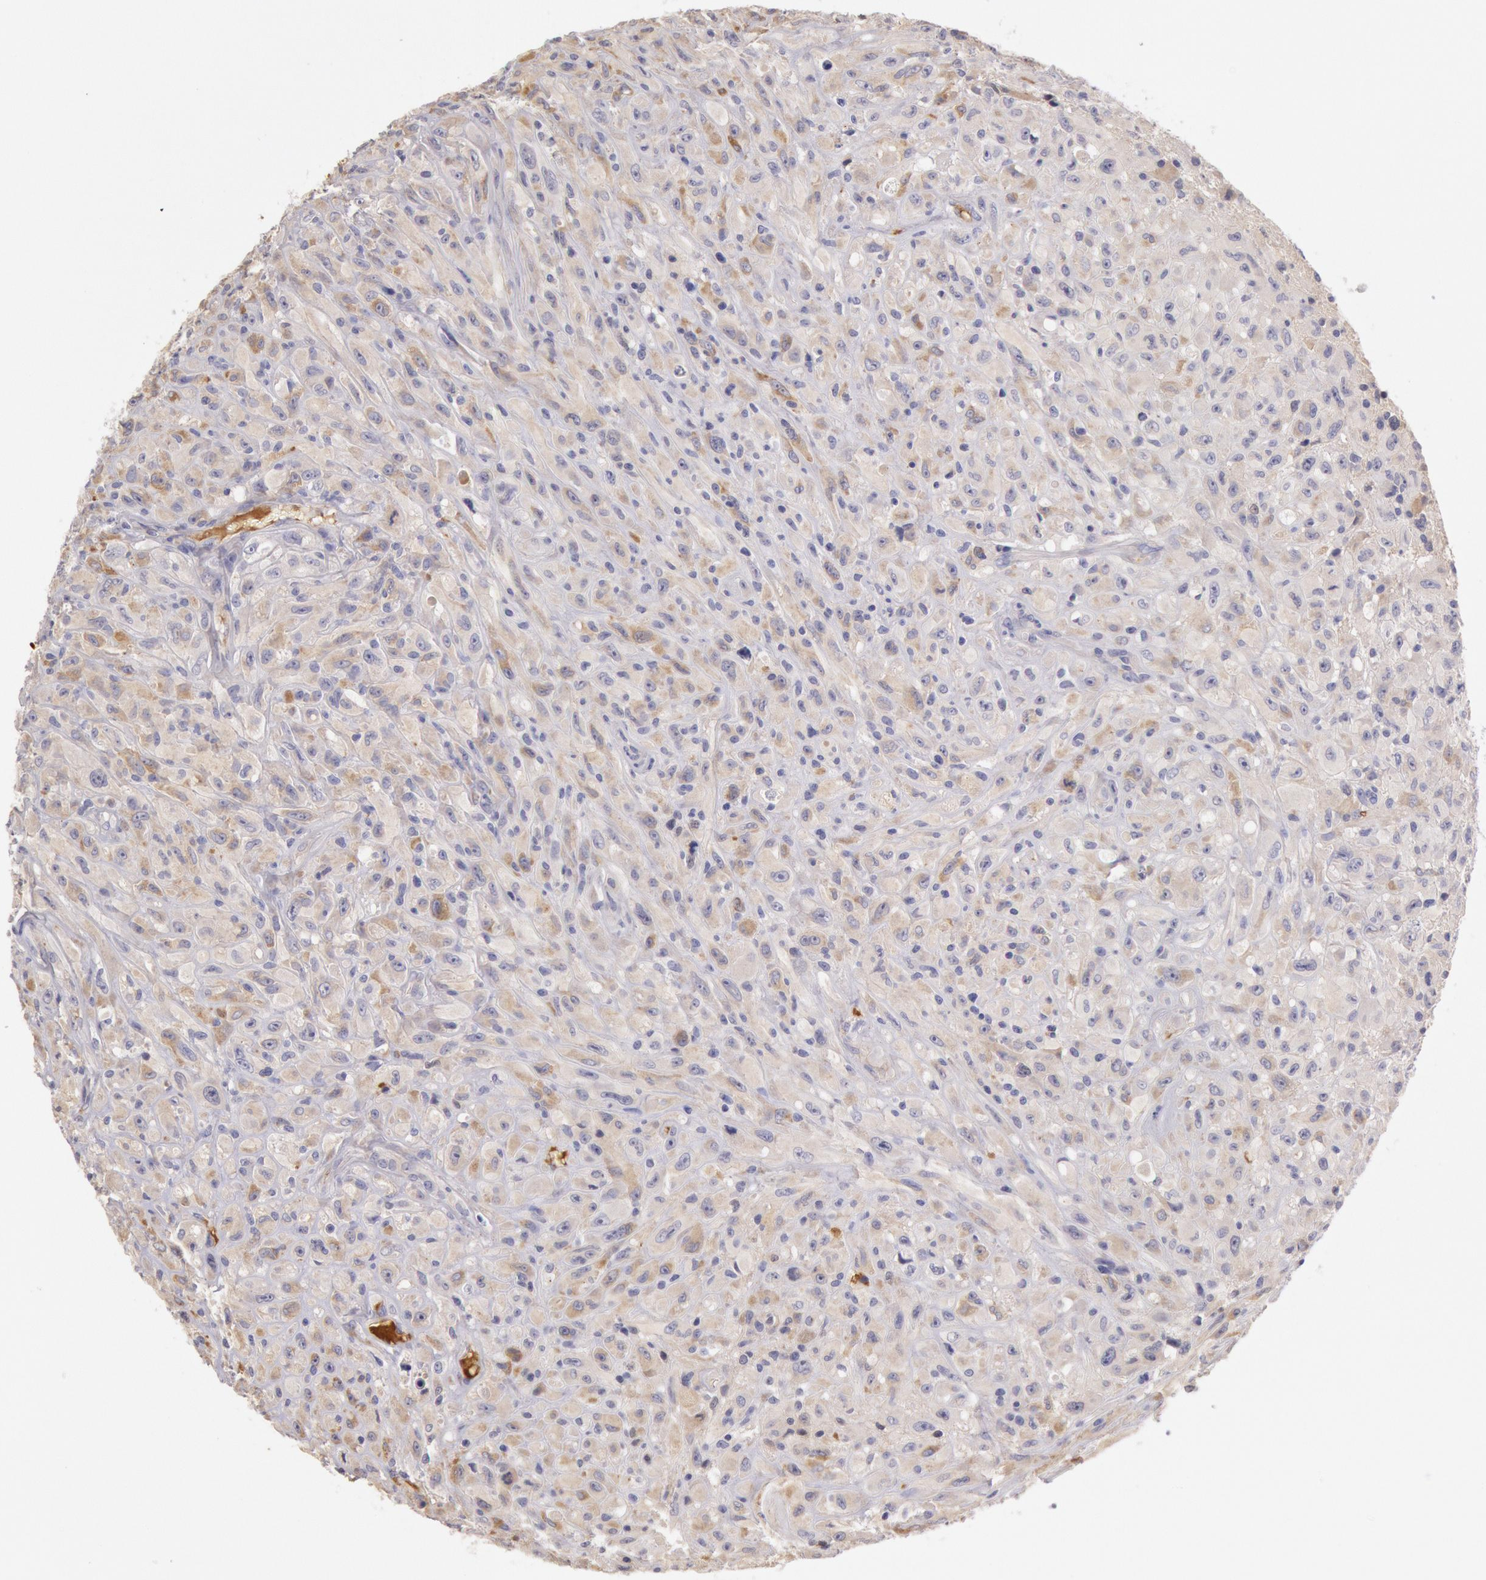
{"staining": {"intensity": "negative", "quantity": "none", "location": "none"}, "tissue": "glioma", "cell_type": "Tumor cells", "image_type": "cancer", "snomed": [{"axis": "morphology", "description": "Glioma, malignant, High grade"}, {"axis": "topography", "description": "Brain"}], "caption": "The photomicrograph reveals no significant expression in tumor cells of glioma.", "gene": "C1R", "patient": {"sex": "male", "age": 48}}